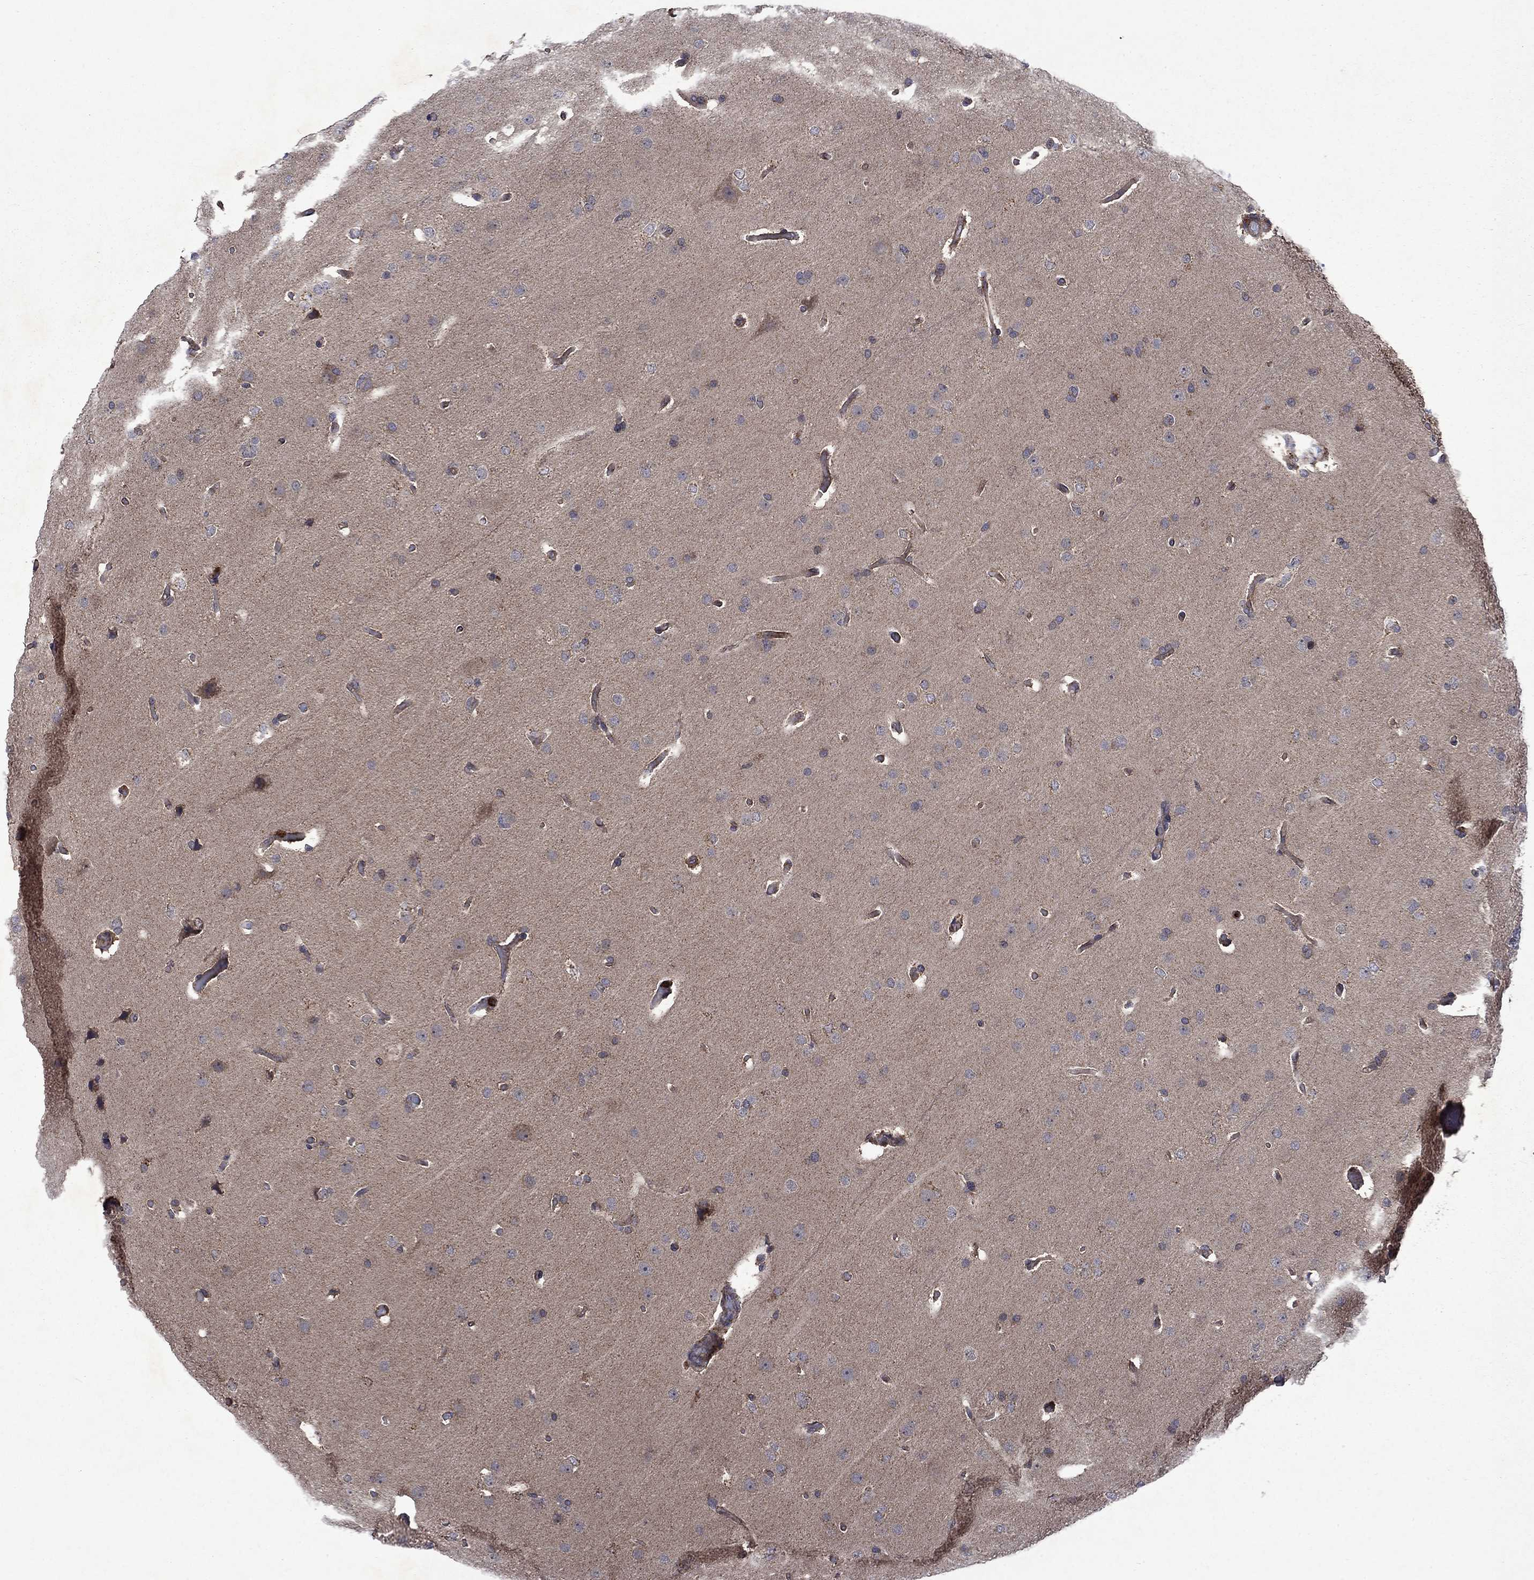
{"staining": {"intensity": "negative", "quantity": "none", "location": "none"}, "tissue": "glioma", "cell_type": "Tumor cells", "image_type": "cancer", "snomed": [{"axis": "morphology", "description": "Glioma, malignant, Low grade"}, {"axis": "topography", "description": "Brain"}], "caption": "Tumor cells show no significant protein expression in glioma. The staining is performed using DAB brown chromogen with nuclei counter-stained in using hematoxylin.", "gene": "TMEM33", "patient": {"sex": "male", "age": 41}}